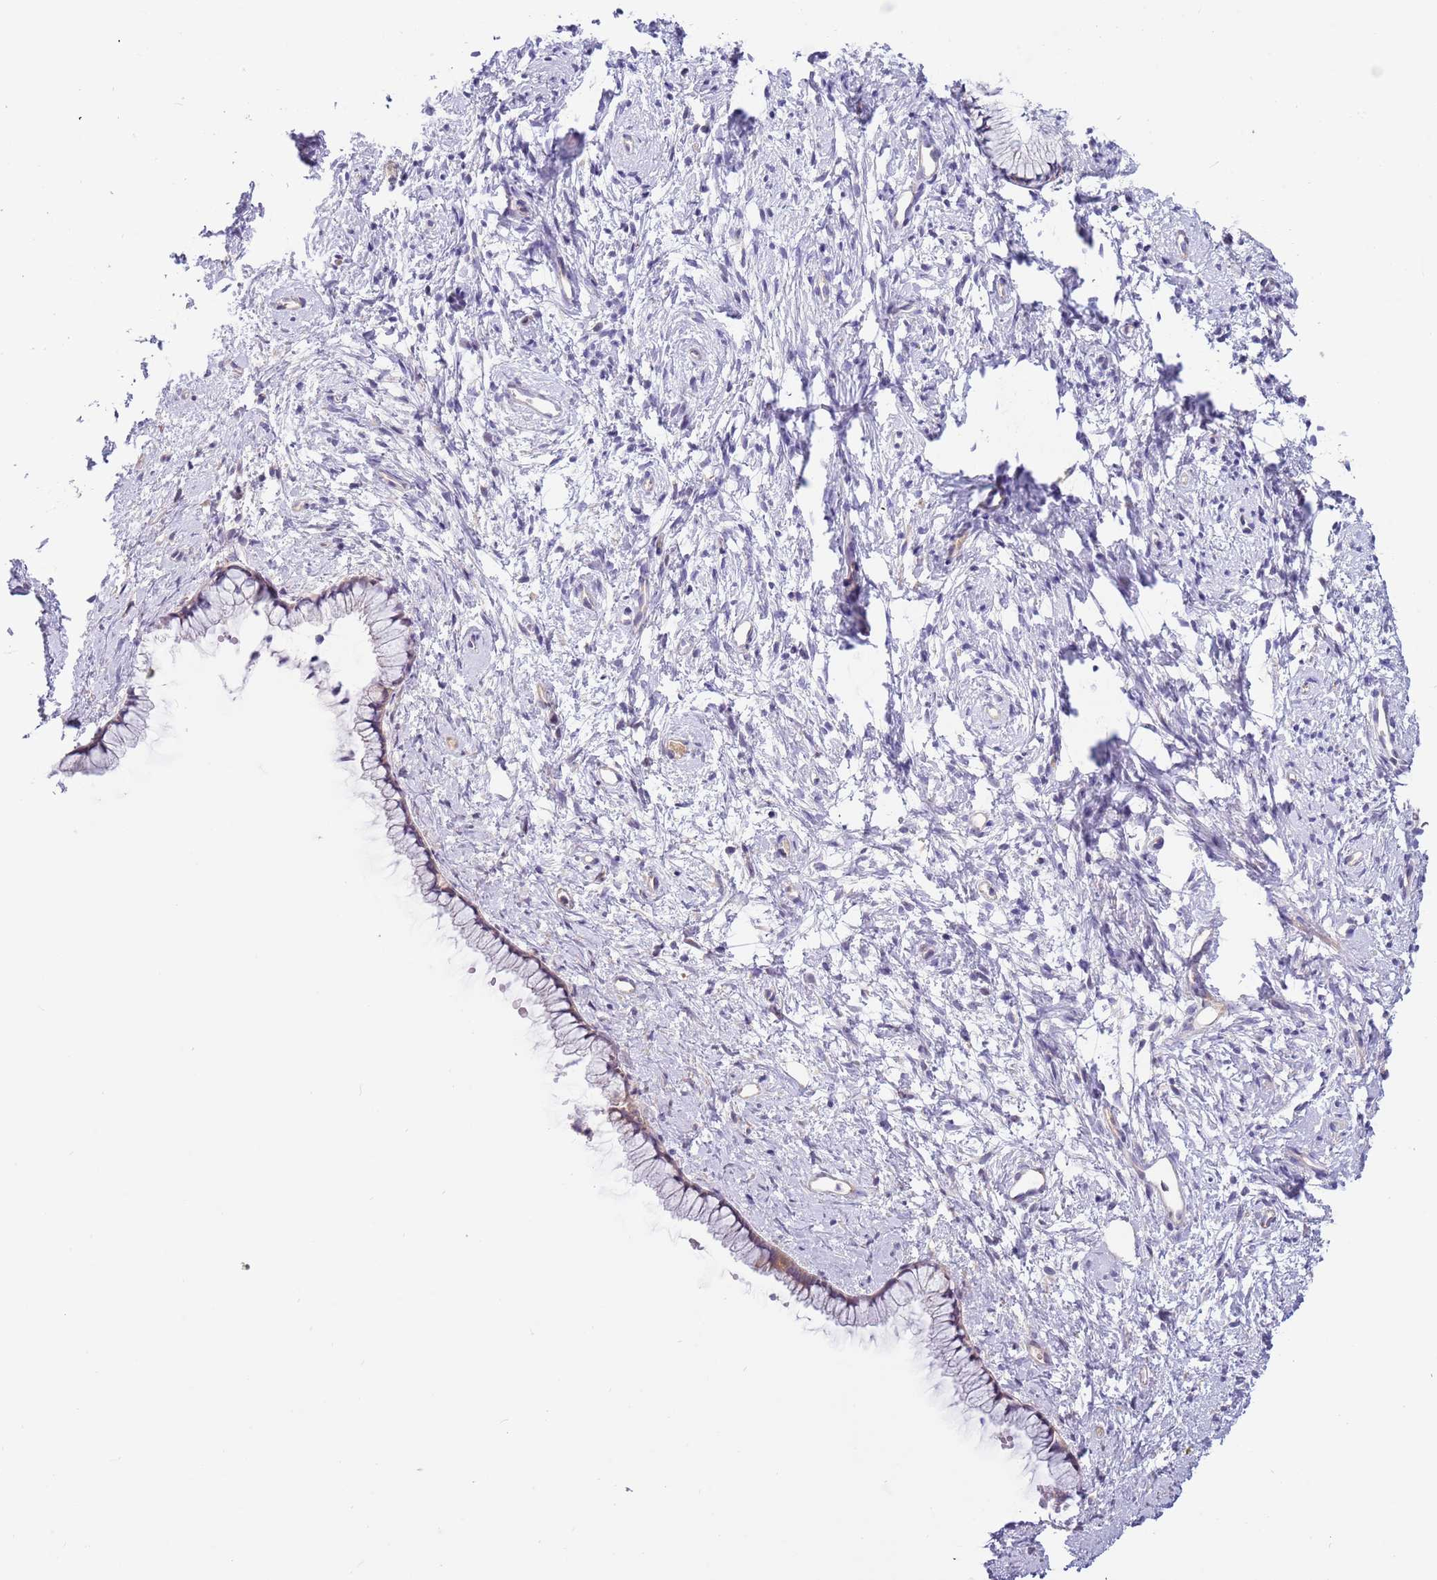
{"staining": {"intensity": "weak", "quantity": "<25%", "location": "cytoplasmic/membranous"}, "tissue": "cervix", "cell_type": "Glandular cells", "image_type": "normal", "snomed": [{"axis": "morphology", "description": "Normal tissue, NOS"}, {"axis": "topography", "description": "Cervix"}], "caption": "IHC of normal cervix displays no staining in glandular cells.", "gene": "CABYR", "patient": {"sex": "female", "age": 57}}